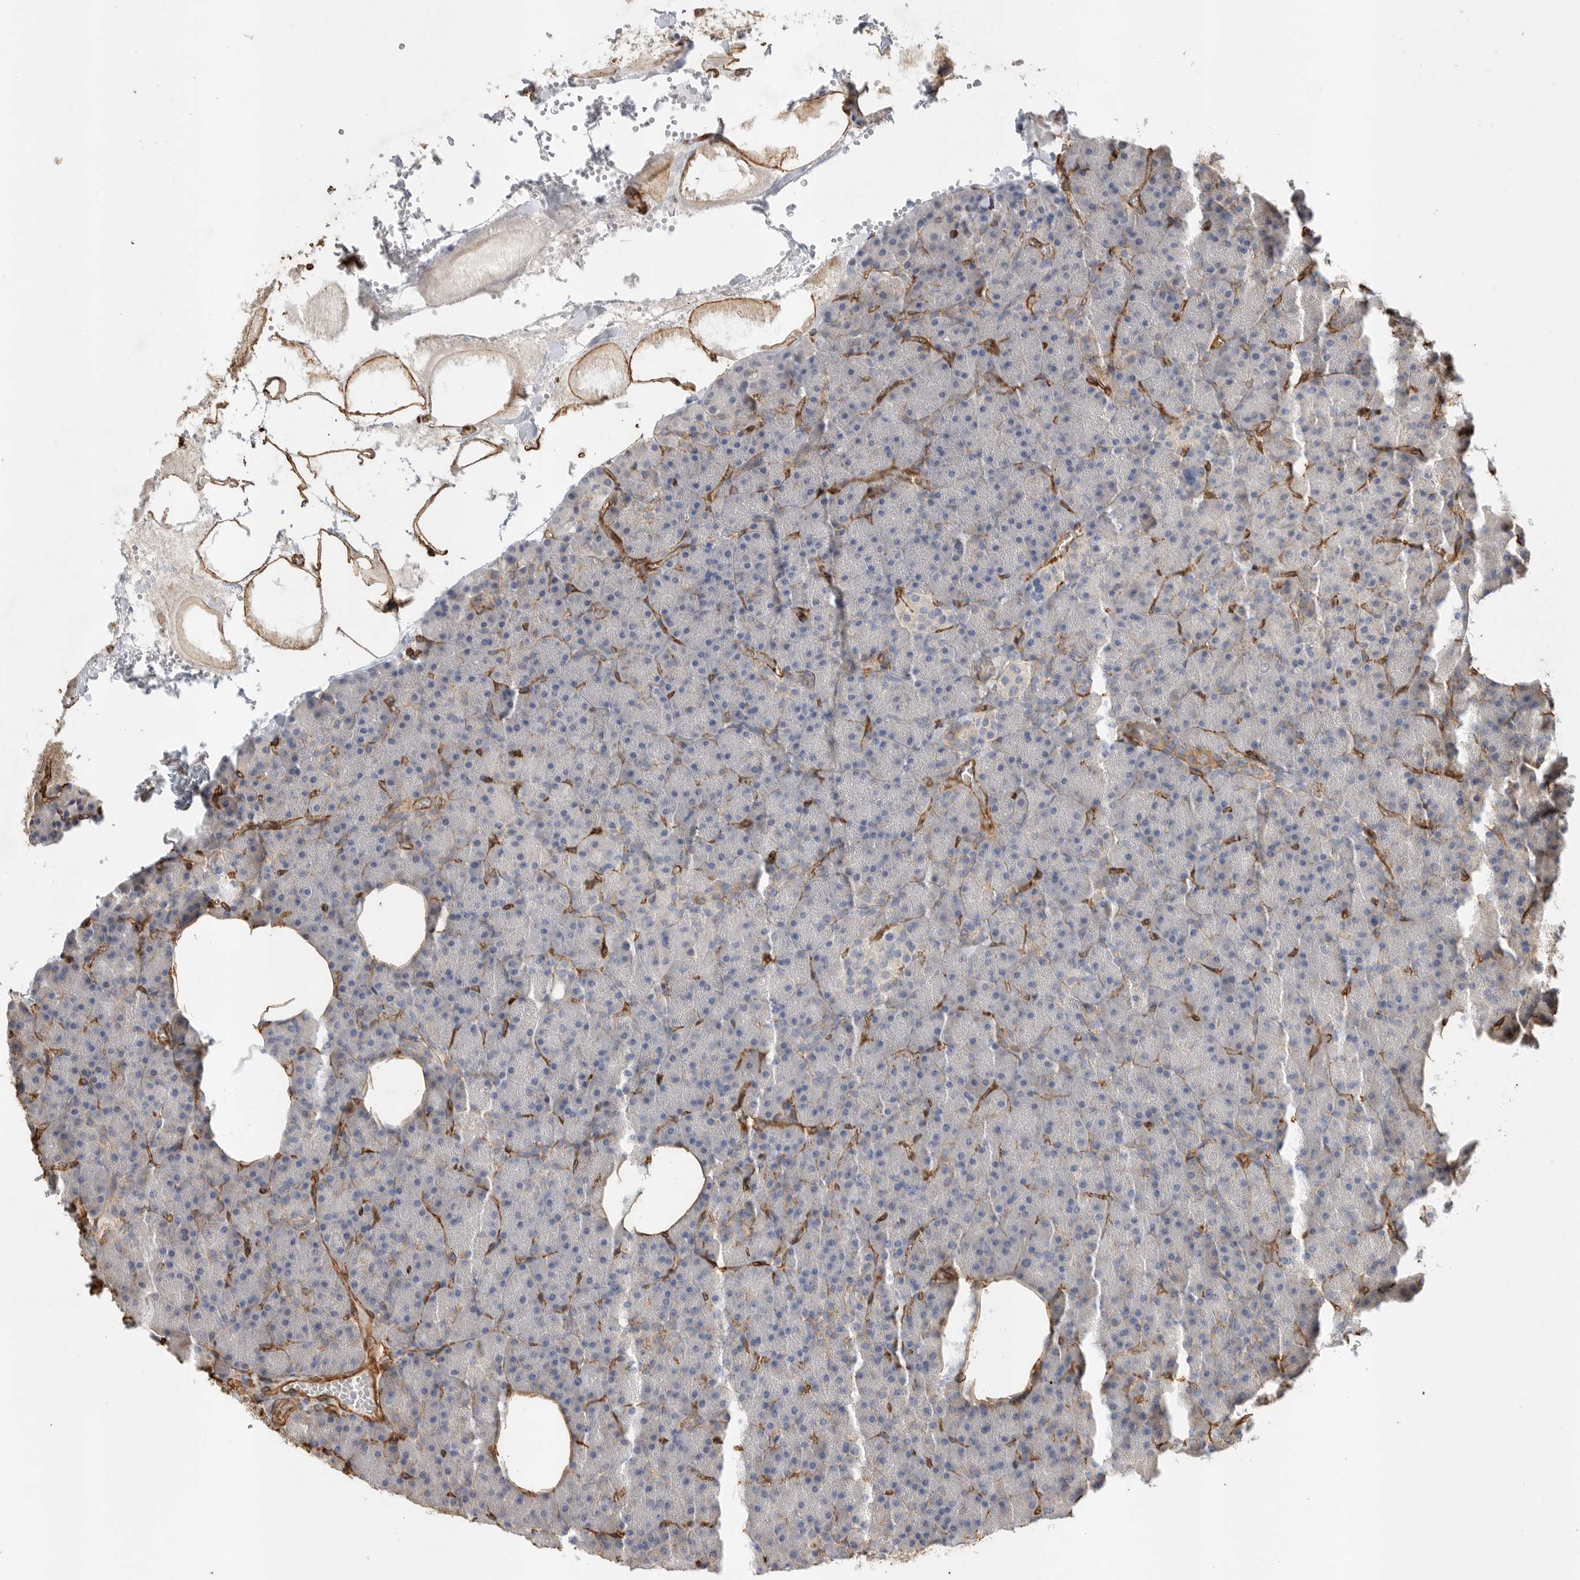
{"staining": {"intensity": "moderate", "quantity": "<25%", "location": "cytoplasmic/membranous"}, "tissue": "pancreas", "cell_type": "Exocrine glandular cells", "image_type": "normal", "snomed": [{"axis": "morphology", "description": "Normal tissue, NOS"}, {"axis": "morphology", "description": "Carcinoid, malignant, NOS"}, {"axis": "topography", "description": "Pancreas"}], "caption": "Pancreas stained with a brown dye displays moderate cytoplasmic/membranous positive positivity in about <25% of exocrine glandular cells.", "gene": "JMJD4", "patient": {"sex": "female", "age": 35}}